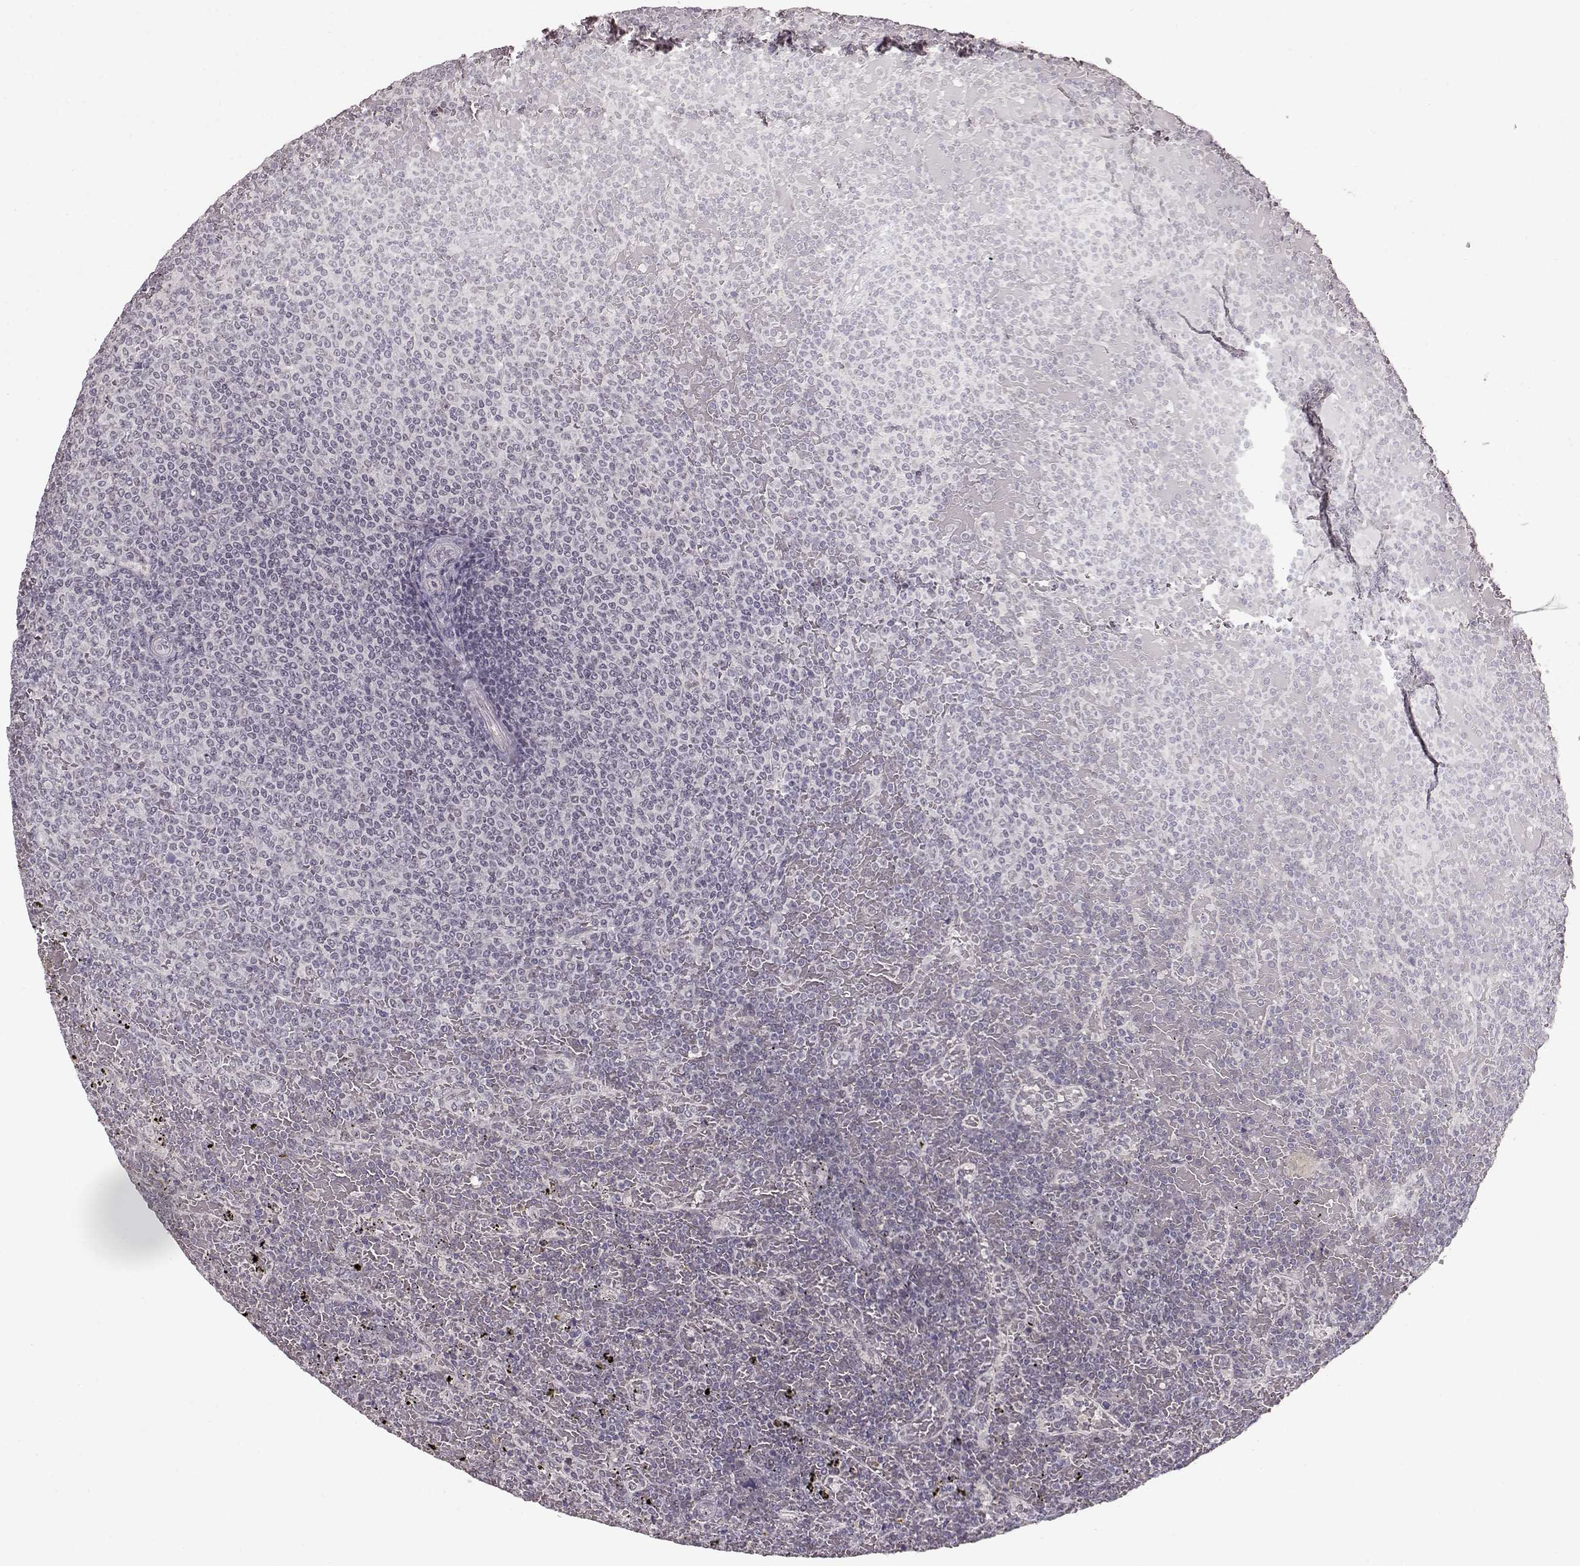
{"staining": {"intensity": "negative", "quantity": "none", "location": "none"}, "tissue": "lymphoma", "cell_type": "Tumor cells", "image_type": "cancer", "snomed": [{"axis": "morphology", "description": "Malignant lymphoma, non-Hodgkin's type, Low grade"}, {"axis": "topography", "description": "Spleen"}], "caption": "This is an IHC micrograph of human low-grade malignant lymphoma, non-Hodgkin's type. There is no expression in tumor cells.", "gene": "PCP4", "patient": {"sex": "female", "age": 77}}